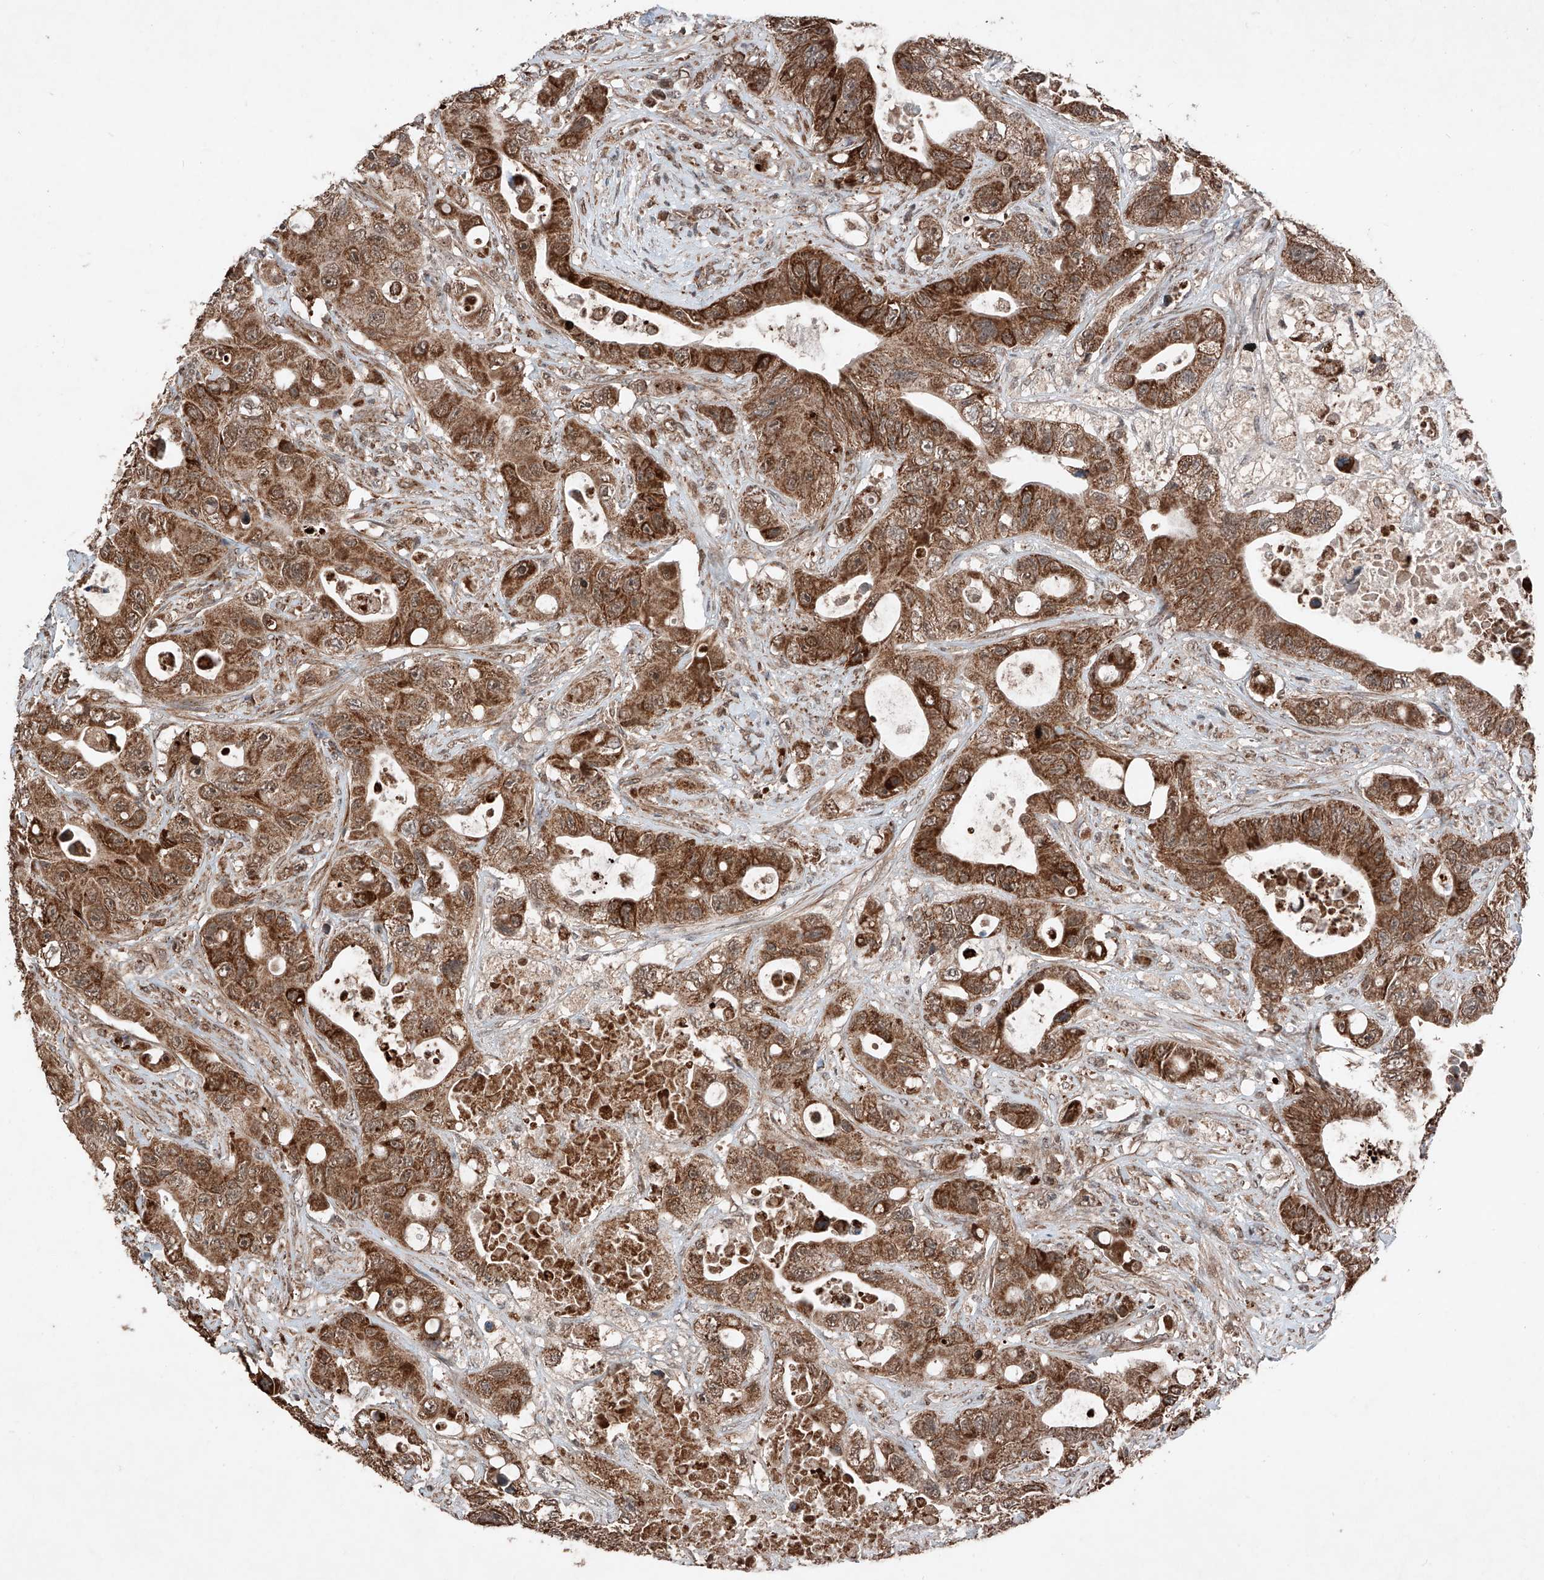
{"staining": {"intensity": "moderate", "quantity": ">75%", "location": "cytoplasmic/membranous"}, "tissue": "colorectal cancer", "cell_type": "Tumor cells", "image_type": "cancer", "snomed": [{"axis": "morphology", "description": "Adenocarcinoma, NOS"}, {"axis": "topography", "description": "Colon"}], "caption": "The photomicrograph demonstrates immunohistochemical staining of adenocarcinoma (colorectal). There is moderate cytoplasmic/membranous staining is appreciated in approximately >75% of tumor cells.", "gene": "ZSCAN29", "patient": {"sex": "female", "age": 46}}